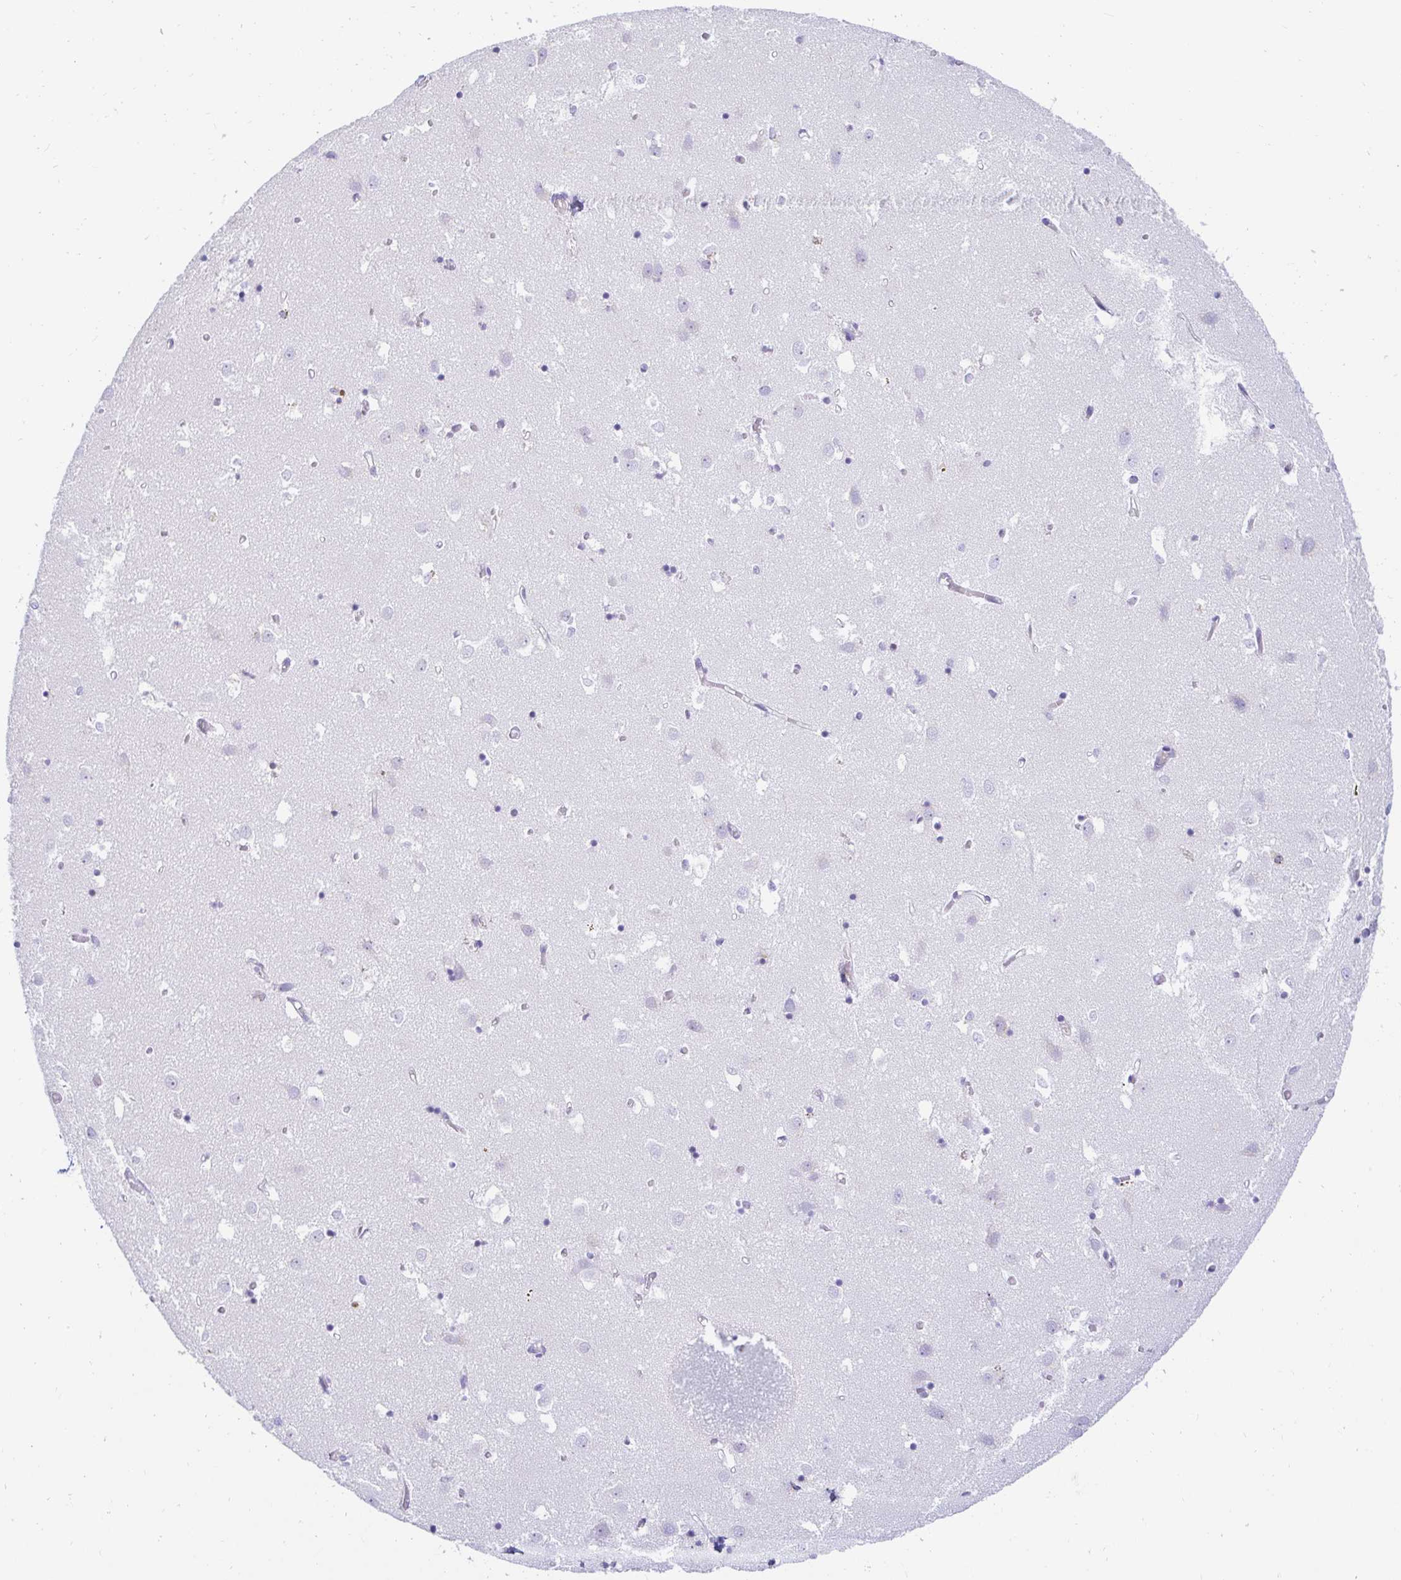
{"staining": {"intensity": "negative", "quantity": "none", "location": "none"}, "tissue": "caudate", "cell_type": "Glial cells", "image_type": "normal", "snomed": [{"axis": "morphology", "description": "Normal tissue, NOS"}, {"axis": "topography", "description": "Lateral ventricle wall"}], "caption": "An IHC image of benign caudate is shown. There is no staining in glial cells of caudate.", "gene": "CAPSL", "patient": {"sex": "male", "age": 70}}